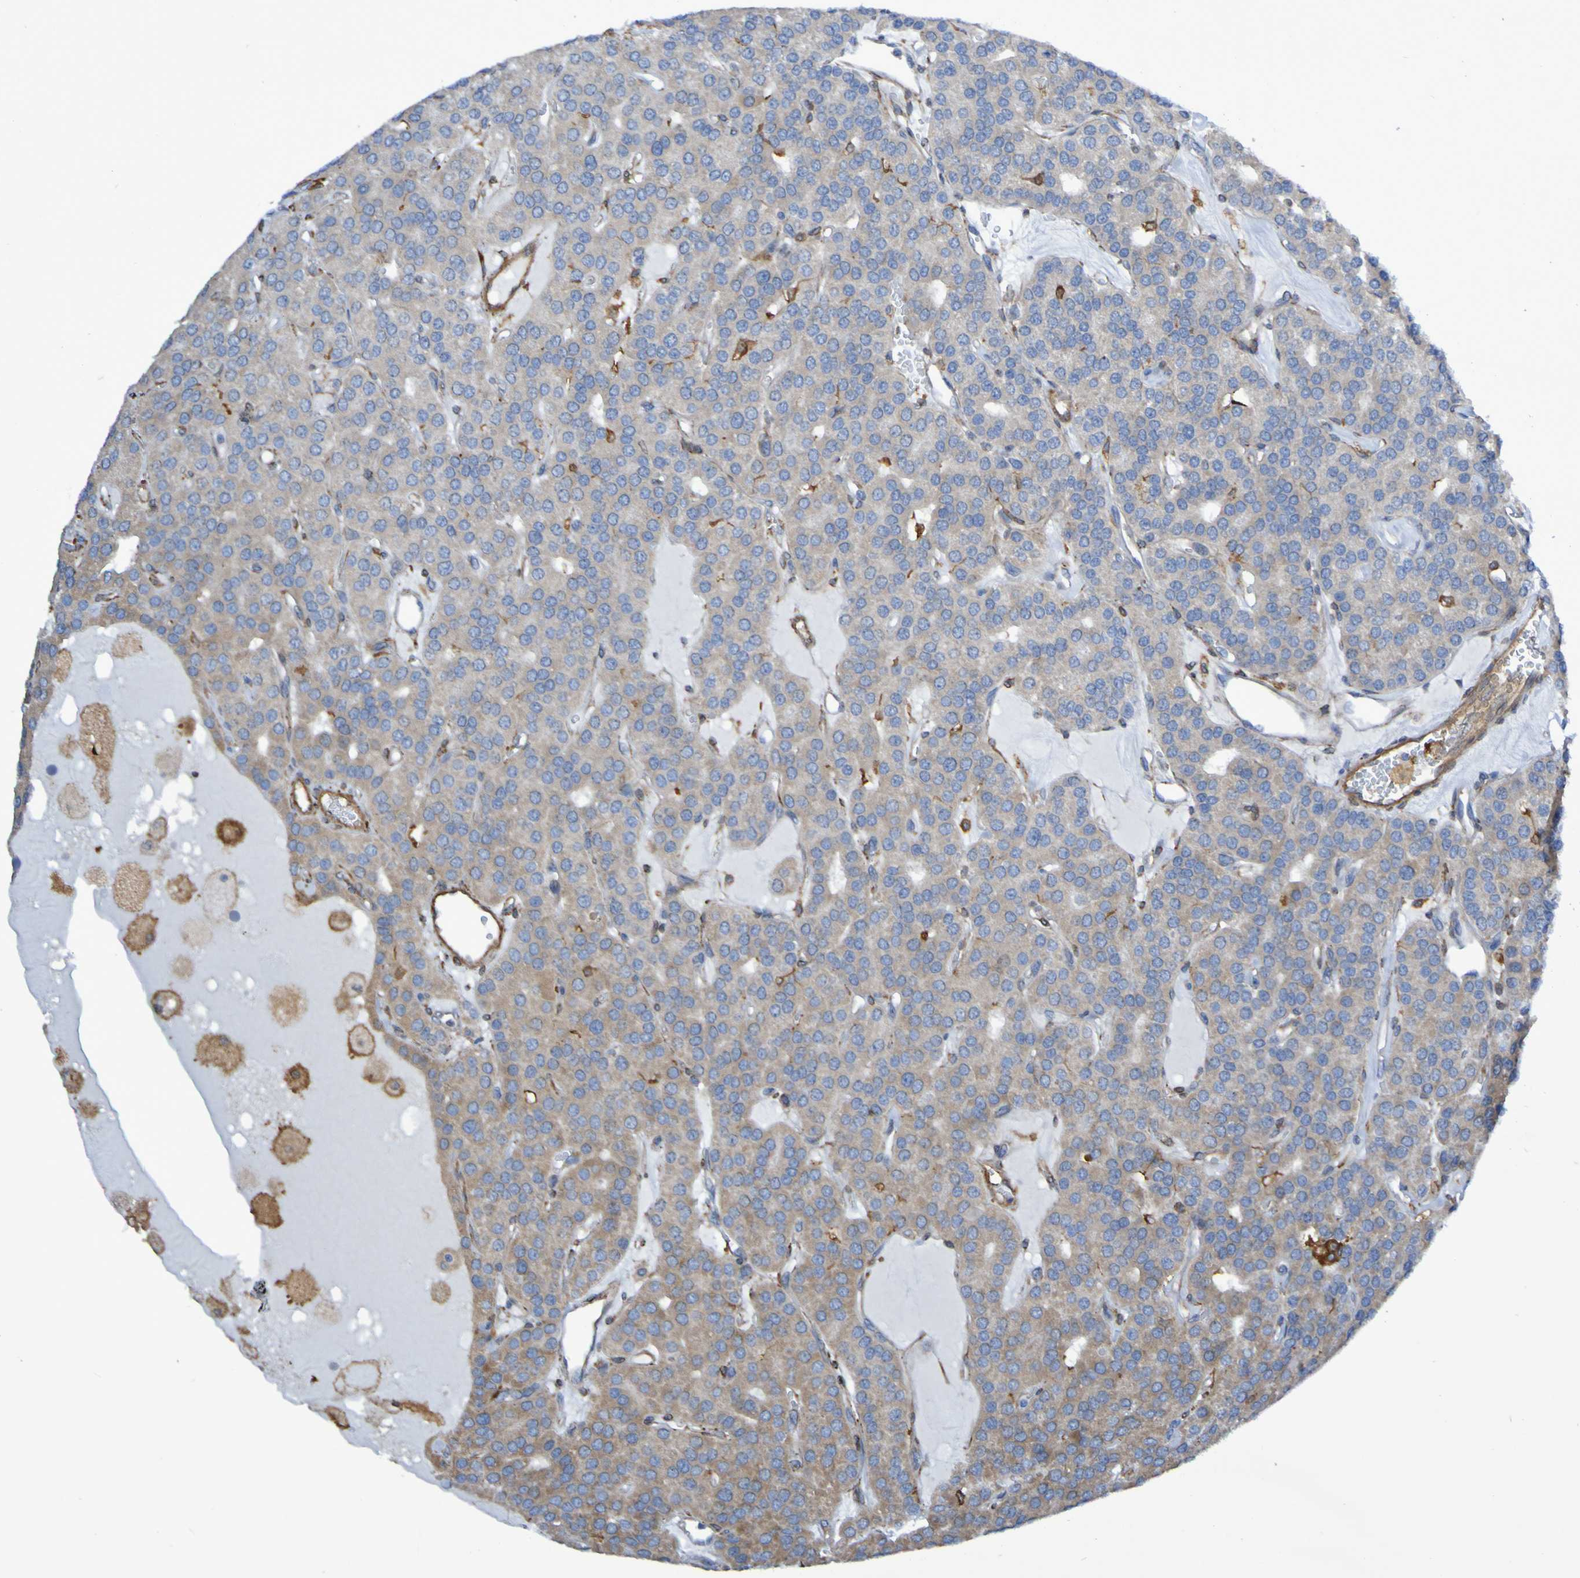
{"staining": {"intensity": "weak", "quantity": ">75%", "location": "cytoplasmic/membranous"}, "tissue": "parathyroid gland", "cell_type": "Glandular cells", "image_type": "normal", "snomed": [{"axis": "morphology", "description": "Normal tissue, NOS"}, {"axis": "morphology", "description": "Adenoma, NOS"}, {"axis": "topography", "description": "Parathyroid gland"}], "caption": "This photomicrograph reveals IHC staining of normal human parathyroid gland, with low weak cytoplasmic/membranous positivity in approximately >75% of glandular cells.", "gene": "SCRG1", "patient": {"sex": "female", "age": 86}}